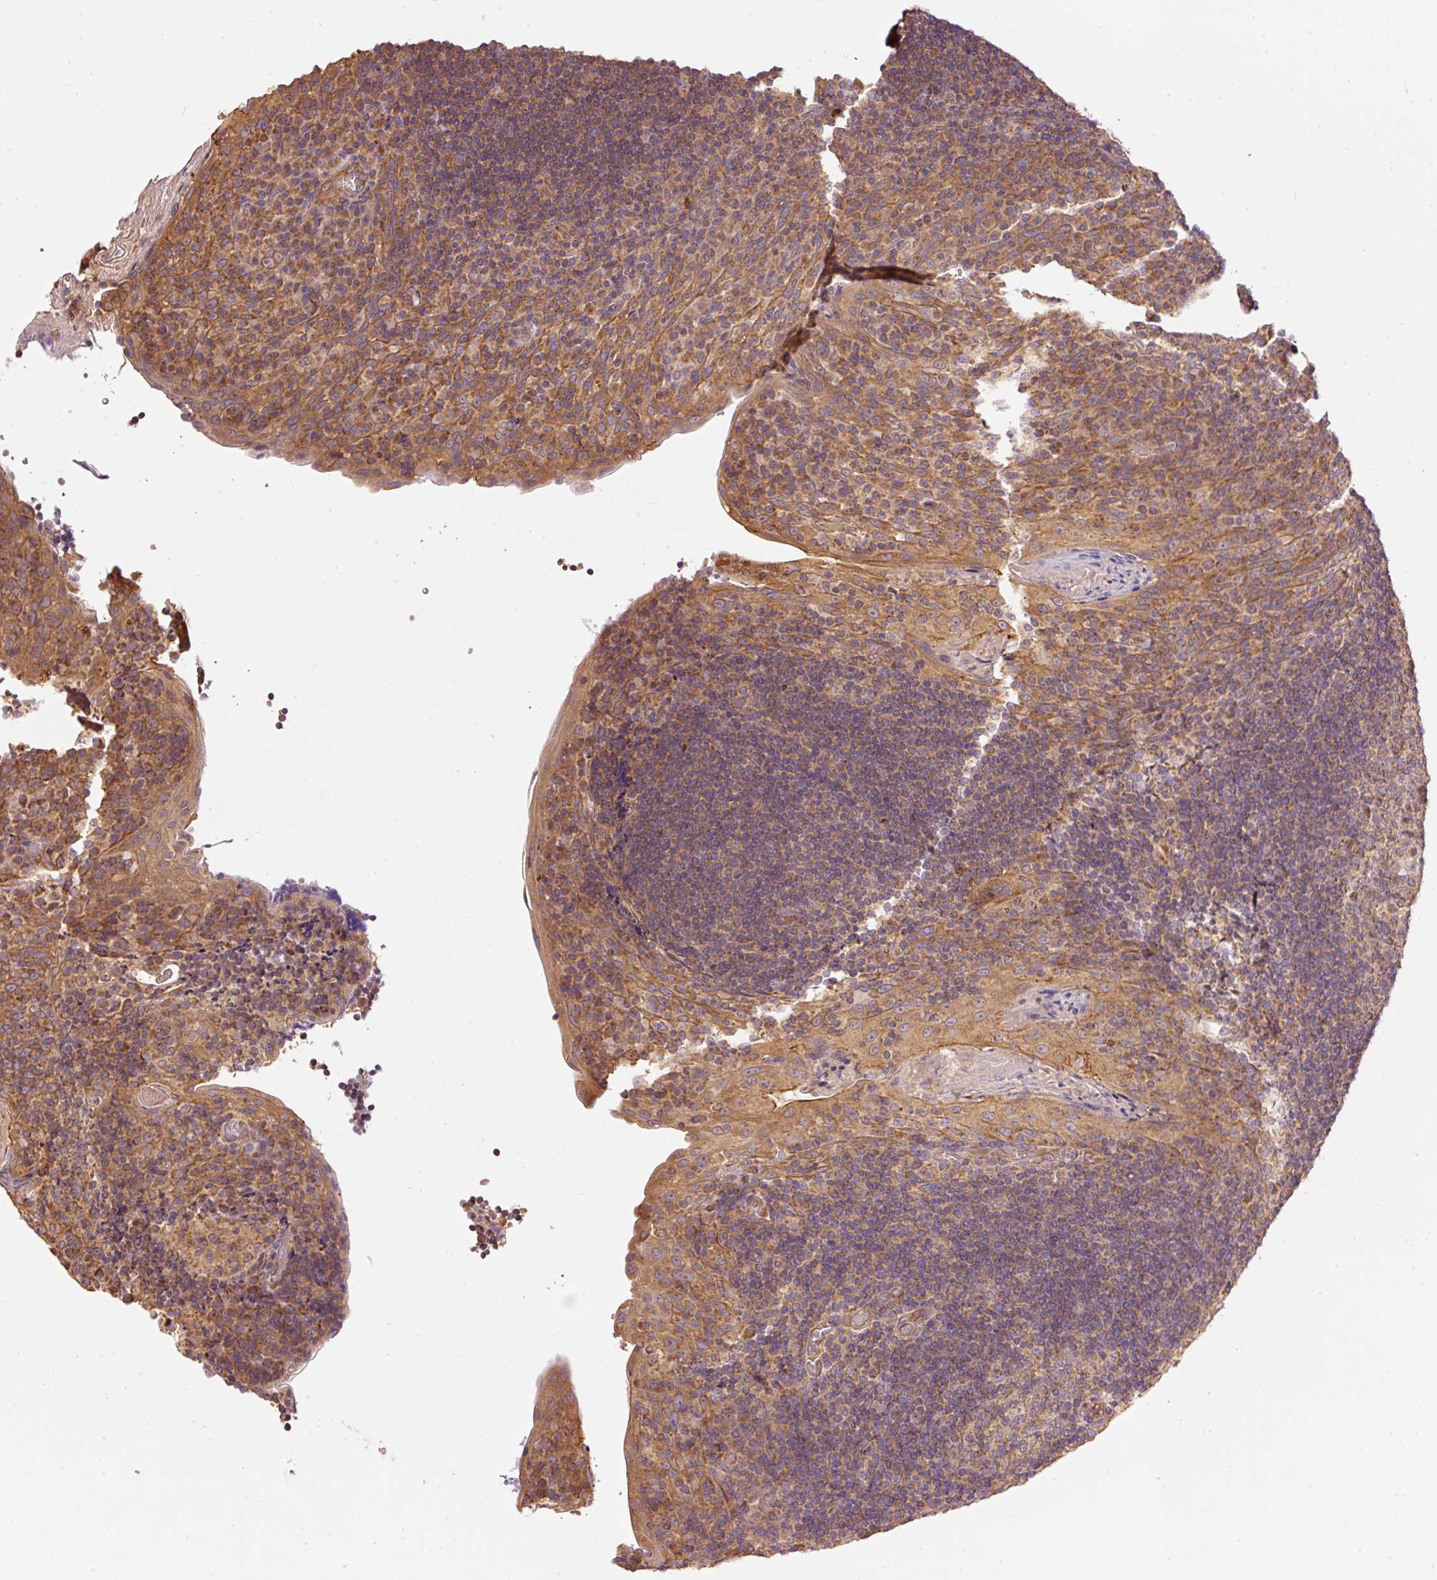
{"staining": {"intensity": "moderate", "quantity": ">75%", "location": "cytoplasmic/membranous"}, "tissue": "tonsil", "cell_type": "Non-germinal center cells", "image_type": "normal", "snomed": [{"axis": "morphology", "description": "Normal tissue, NOS"}, {"axis": "topography", "description": "Tonsil"}], "caption": "Human tonsil stained for a protein (brown) exhibits moderate cytoplasmic/membranous positive expression in approximately >75% of non-germinal center cells.", "gene": "ADCY4", "patient": {"sex": "male", "age": 17}}